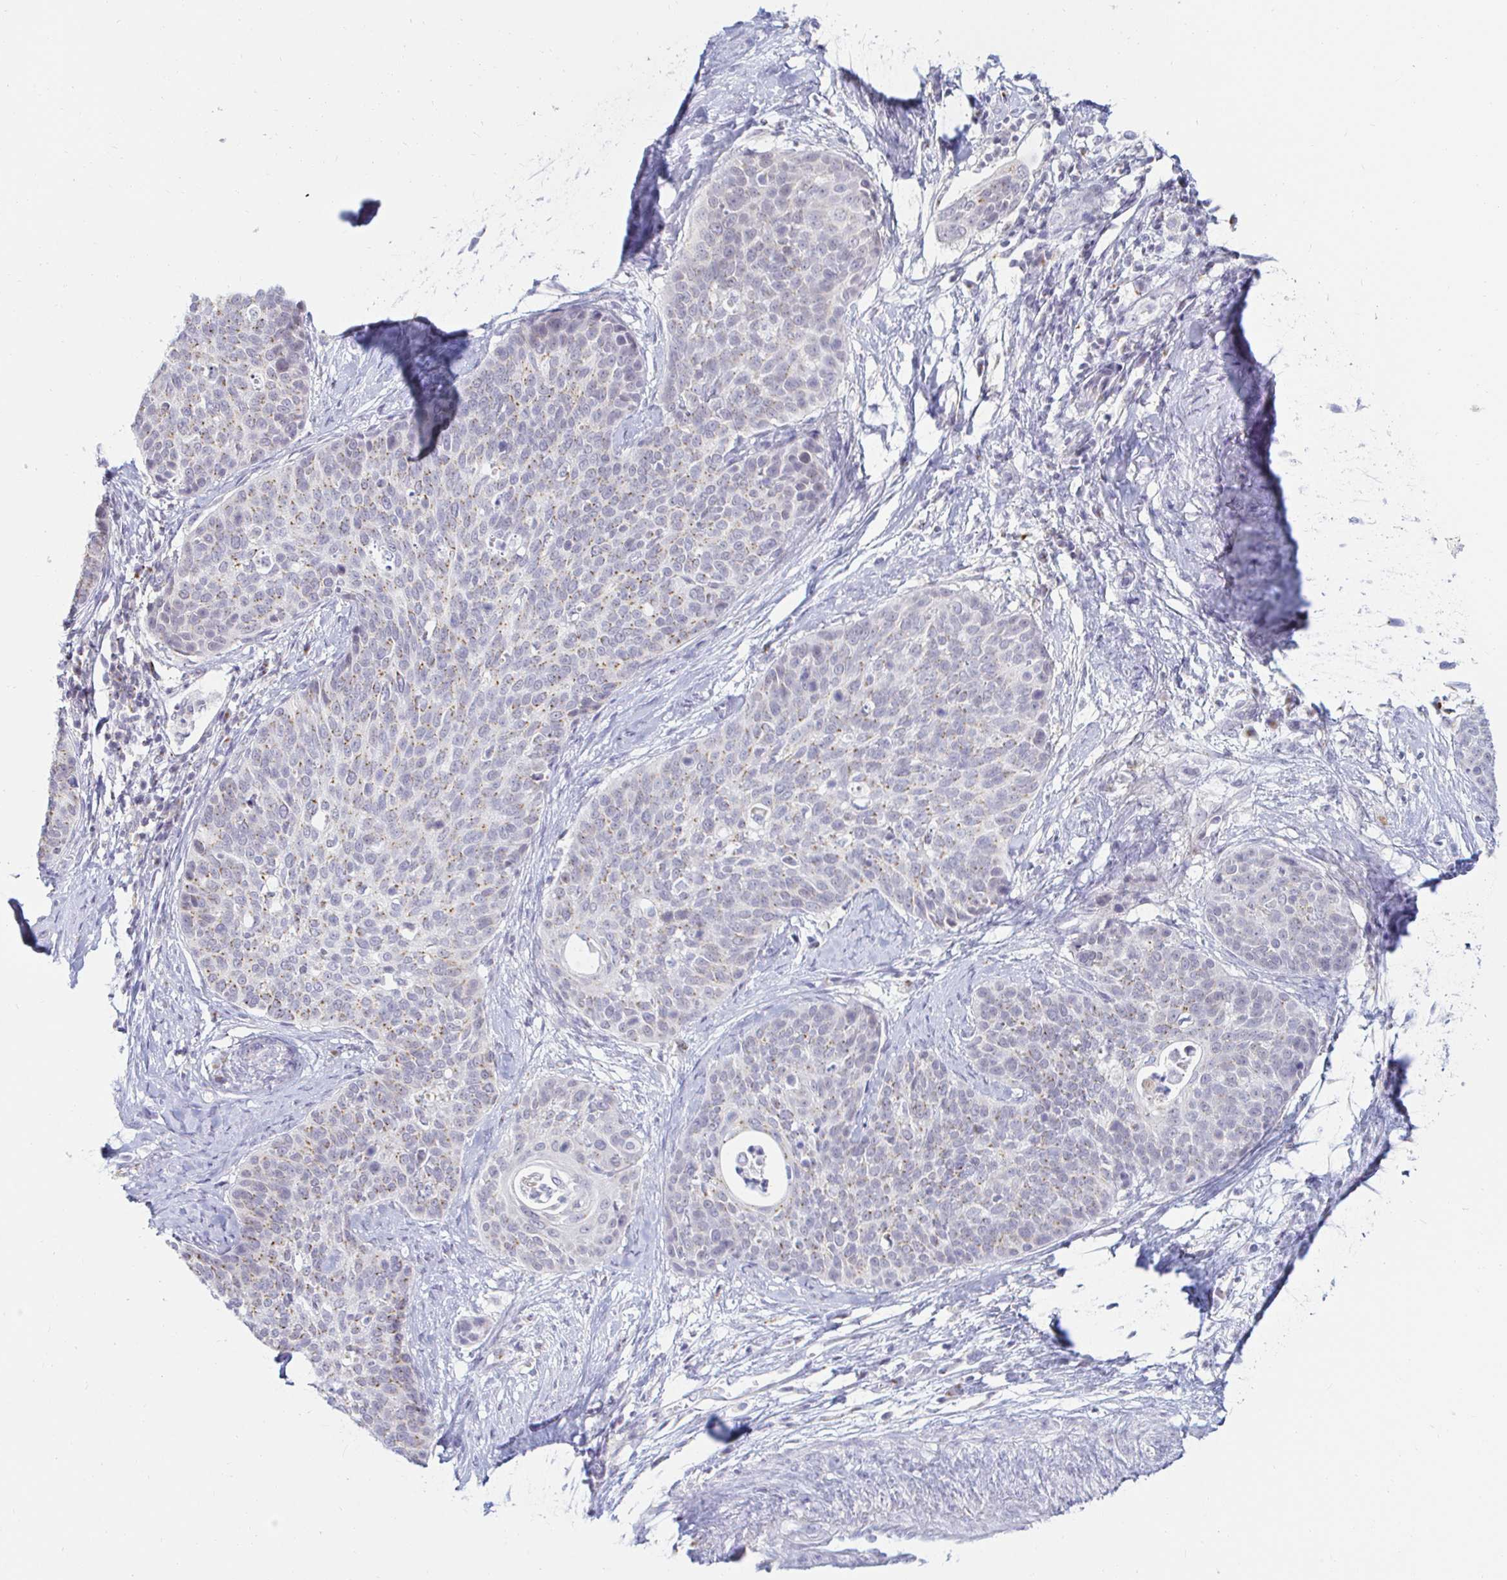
{"staining": {"intensity": "negative", "quantity": "none", "location": "none"}, "tissue": "cervical cancer", "cell_type": "Tumor cells", "image_type": "cancer", "snomed": [{"axis": "morphology", "description": "Squamous cell carcinoma, NOS"}, {"axis": "topography", "description": "Cervix"}], "caption": "Immunohistochemistry photomicrograph of neoplastic tissue: human squamous cell carcinoma (cervical) stained with DAB (3,3'-diaminobenzidine) demonstrates no significant protein positivity in tumor cells.", "gene": "OR51D1", "patient": {"sex": "female", "age": 69}}